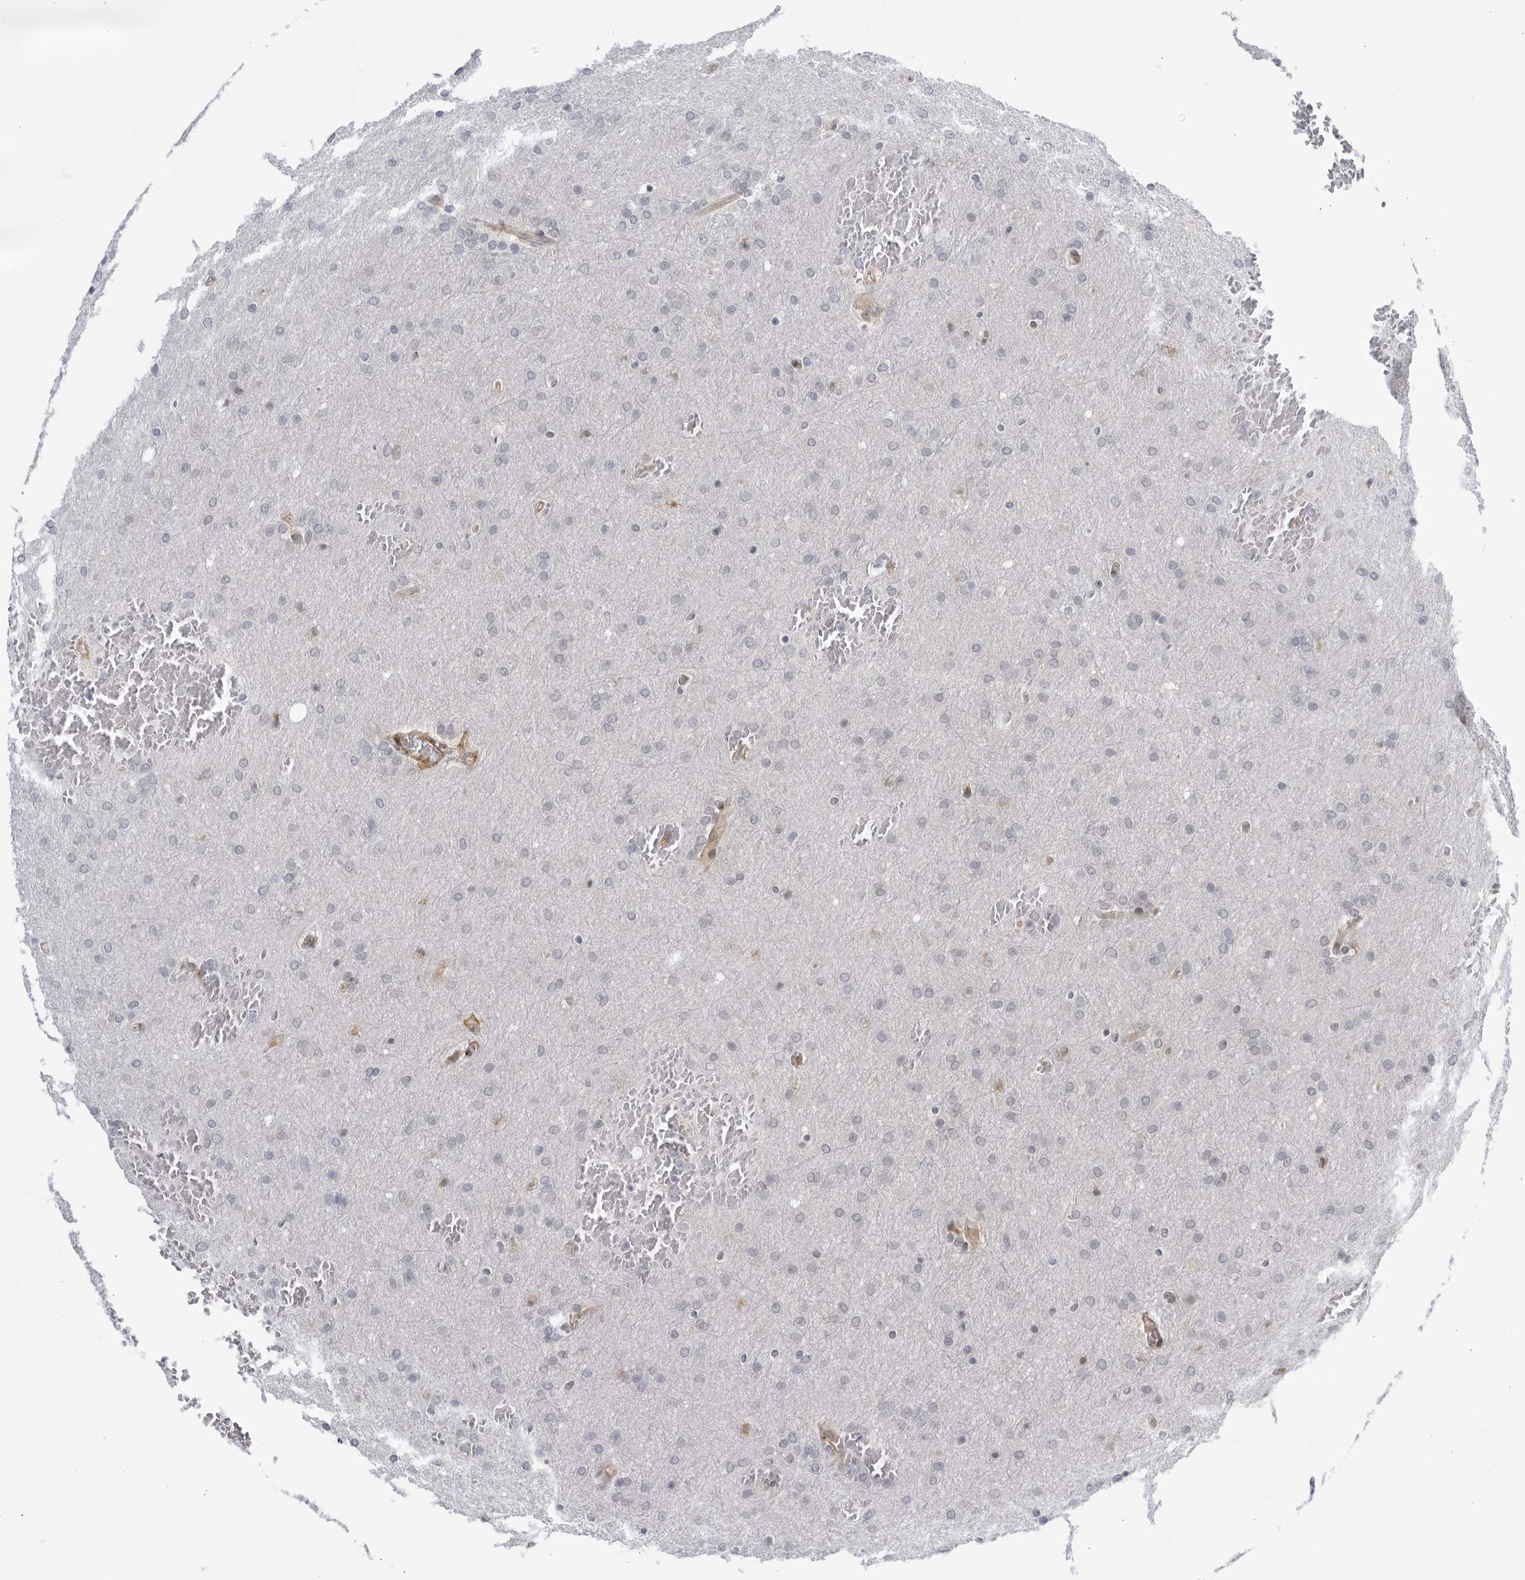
{"staining": {"intensity": "negative", "quantity": "none", "location": "none"}, "tissue": "glioma", "cell_type": "Tumor cells", "image_type": "cancer", "snomed": [{"axis": "morphology", "description": "Glioma, malignant, Low grade"}, {"axis": "topography", "description": "Brain"}], "caption": "Histopathology image shows no protein staining in tumor cells of malignant low-grade glioma tissue. (DAB (3,3'-diaminobenzidine) immunohistochemistry, high magnification).", "gene": "CNBD1", "patient": {"sex": "female", "age": 37}}